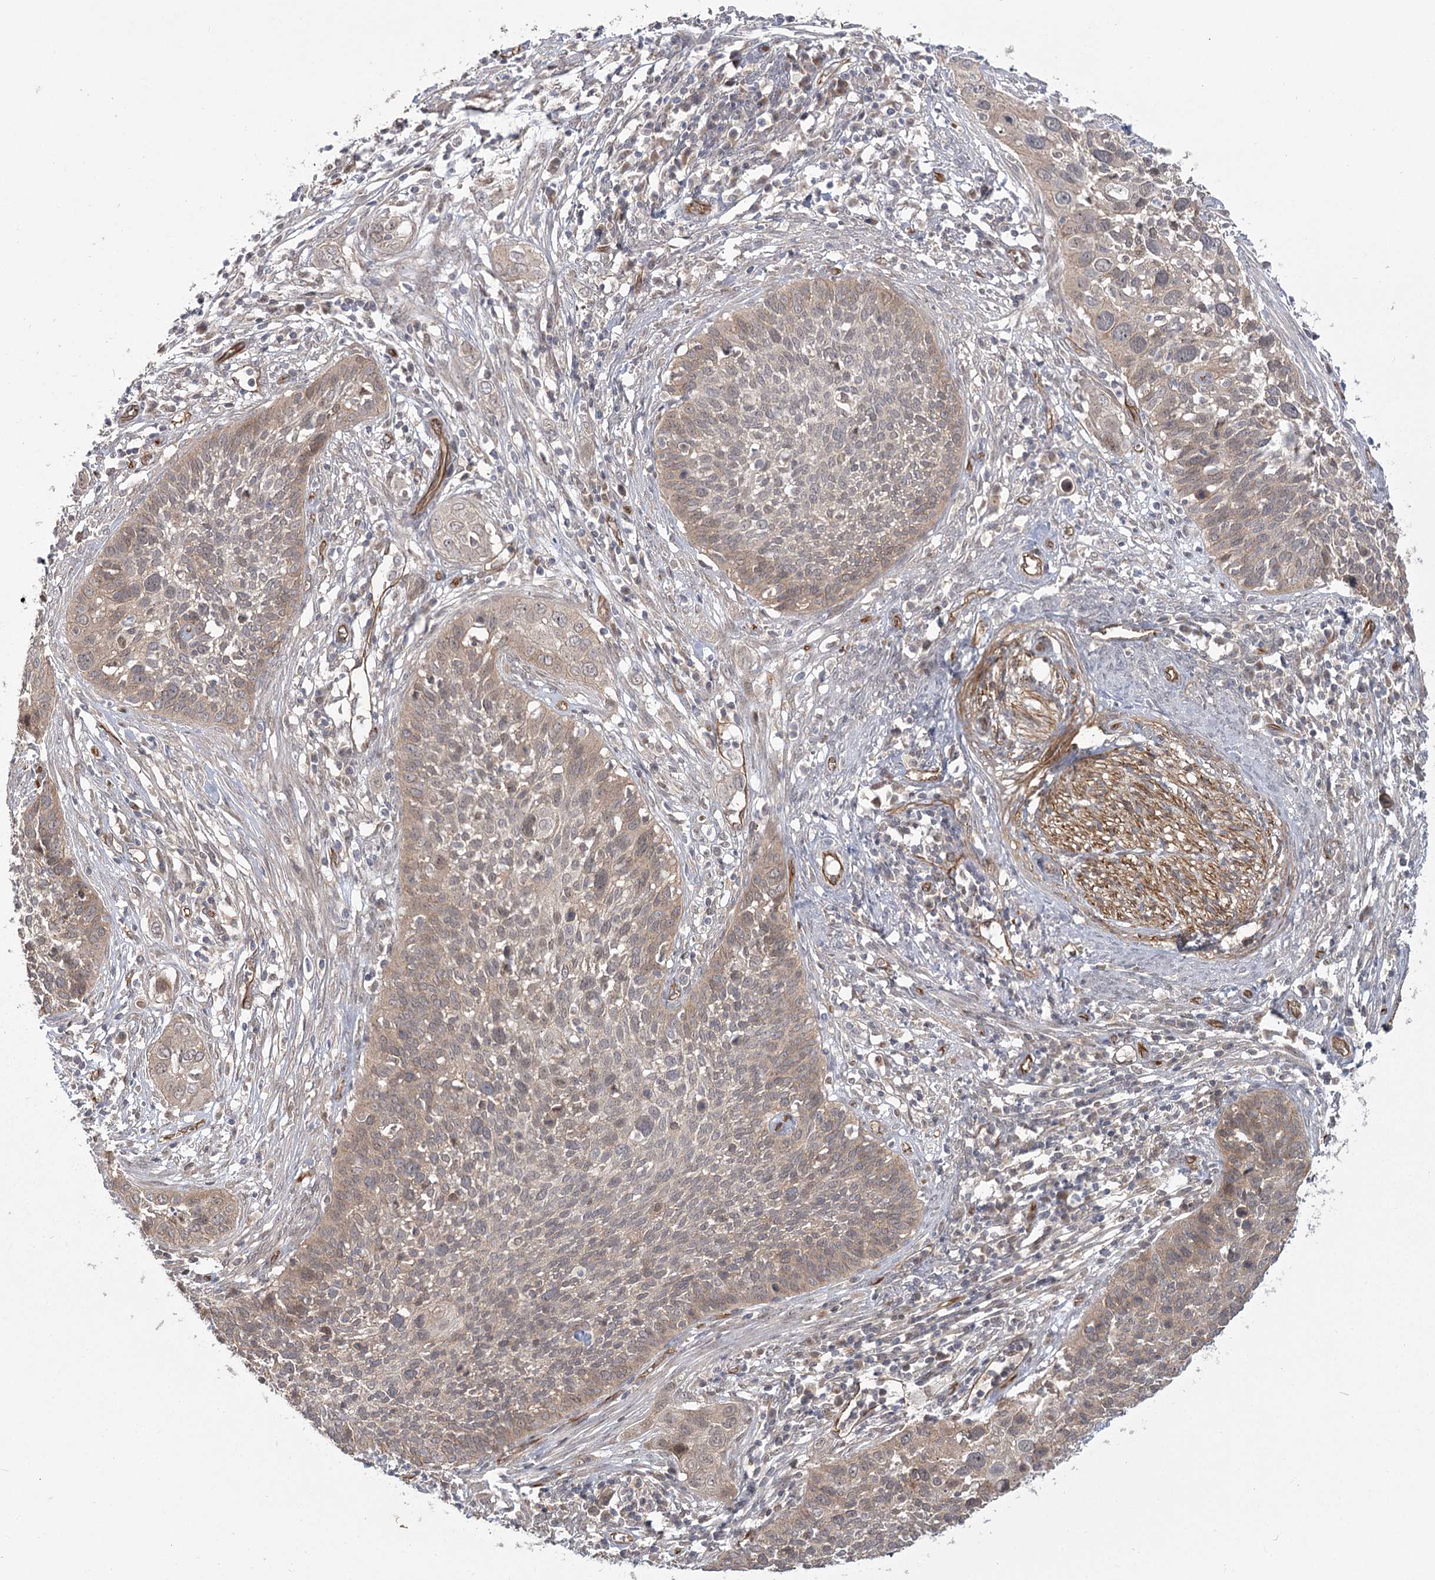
{"staining": {"intensity": "weak", "quantity": ">75%", "location": "cytoplasmic/membranous"}, "tissue": "cervical cancer", "cell_type": "Tumor cells", "image_type": "cancer", "snomed": [{"axis": "morphology", "description": "Squamous cell carcinoma, NOS"}, {"axis": "topography", "description": "Cervix"}], "caption": "Cervical squamous cell carcinoma stained with a protein marker displays weak staining in tumor cells.", "gene": "RPP14", "patient": {"sex": "female", "age": 34}}